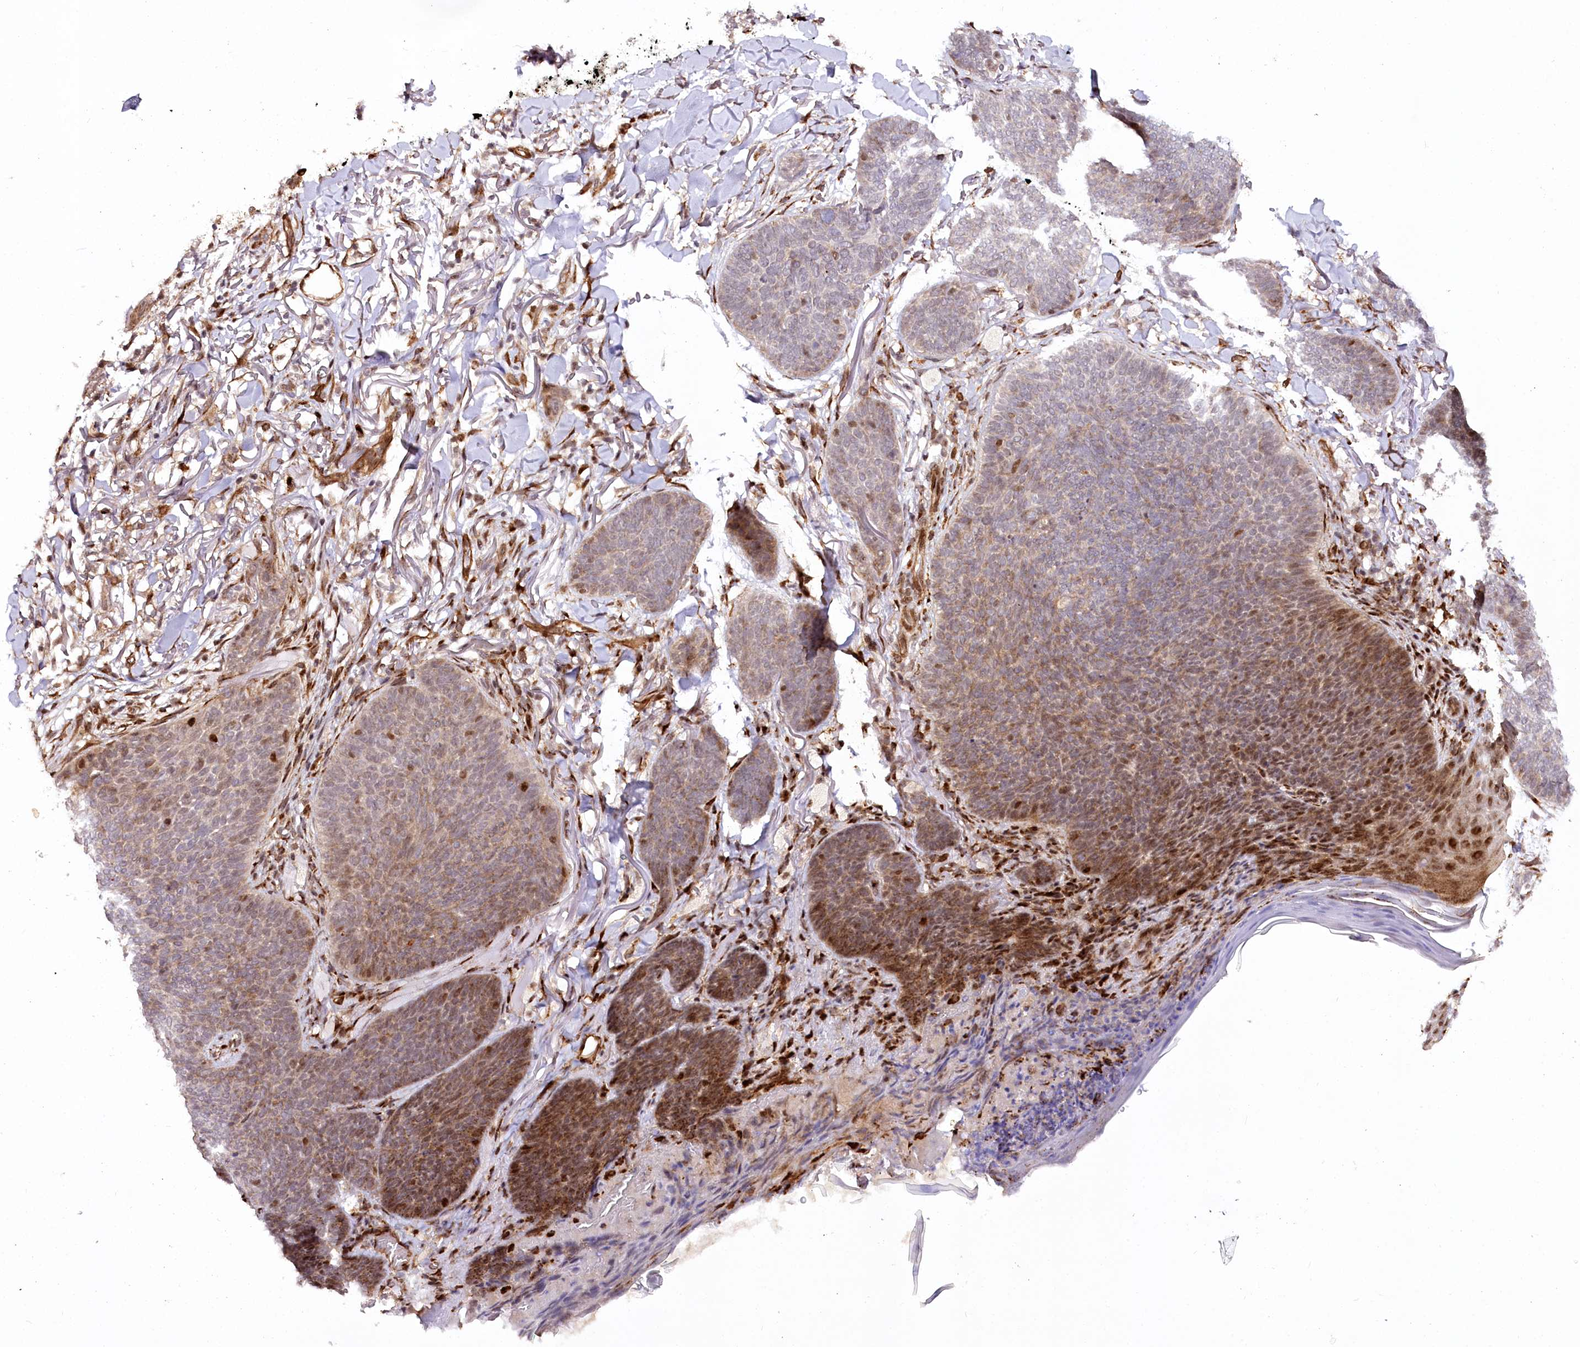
{"staining": {"intensity": "moderate", "quantity": "<25%", "location": "cytoplasmic/membranous,nuclear"}, "tissue": "skin cancer", "cell_type": "Tumor cells", "image_type": "cancer", "snomed": [{"axis": "morphology", "description": "Basal cell carcinoma"}, {"axis": "topography", "description": "Skin"}], "caption": "Immunohistochemical staining of skin cancer (basal cell carcinoma) shows low levels of moderate cytoplasmic/membranous and nuclear protein staining in approximately <25% of tumor cells. (Brightfield microscopy of DAB IHC at high magnification).", "gene": "COPG1", "patient": {"sex": "male", "age": 85}}